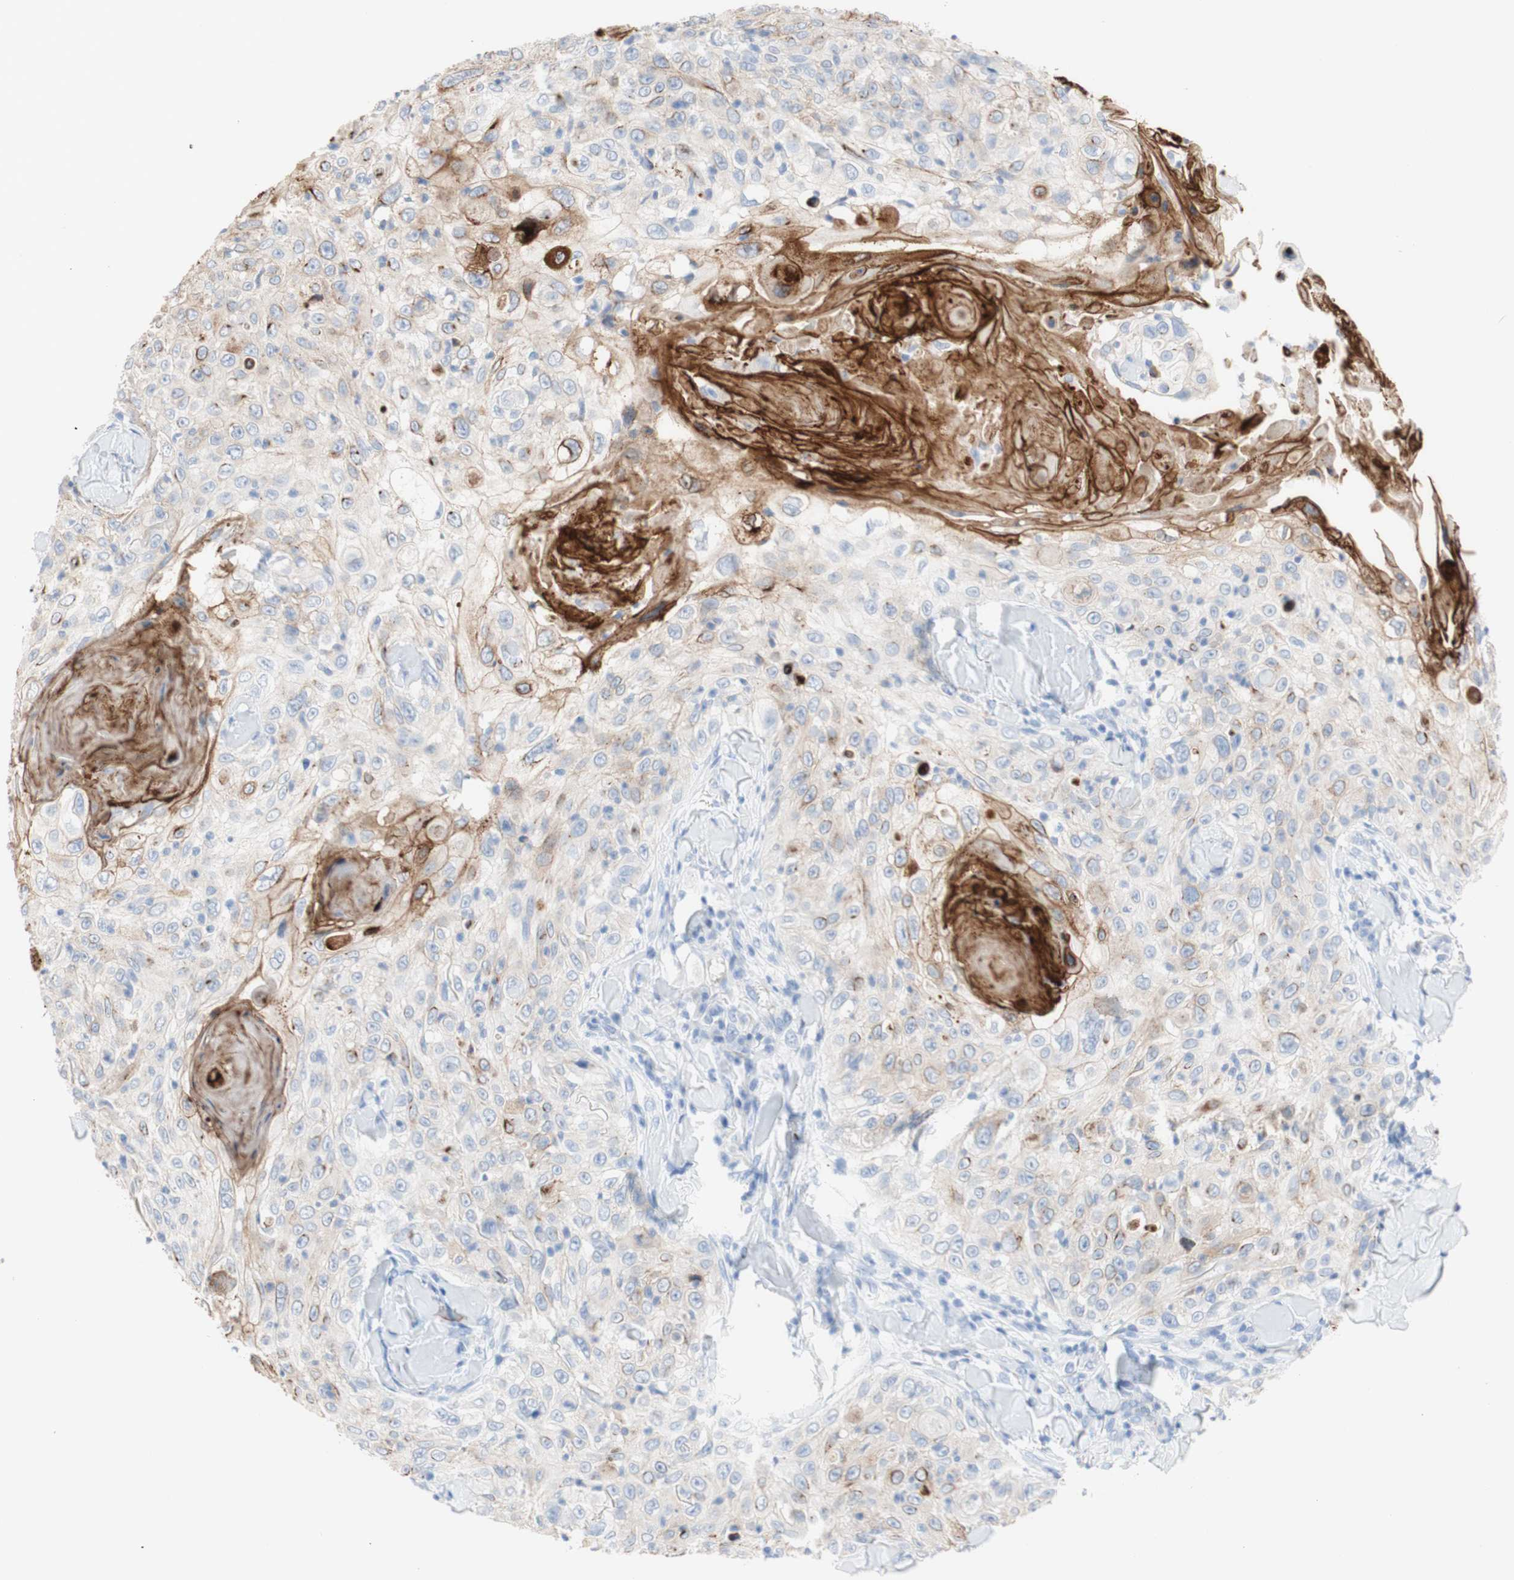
{"staining": {"intensity": "moderate", "quantity": "25%-75%", "location": "cytoplasmic/membranous"}, "tissue": "skin cancer", "cell_type": "Tumor cells", "image_type": "cancer", "snomed": [{"axis": "morphology", "description": "Squamous cell carcinoma, NOS"}, {"axis": "topography", "description": "Skin"}], "caption": "Immunohistochemical staining of human skin cancer exhibits medium levels of moderate cytoplasmic/membranous expression in approximately 25%-75% of tumor cells.", "gene": "DSC2", "patient": {"sex": "male", "age": 86}}